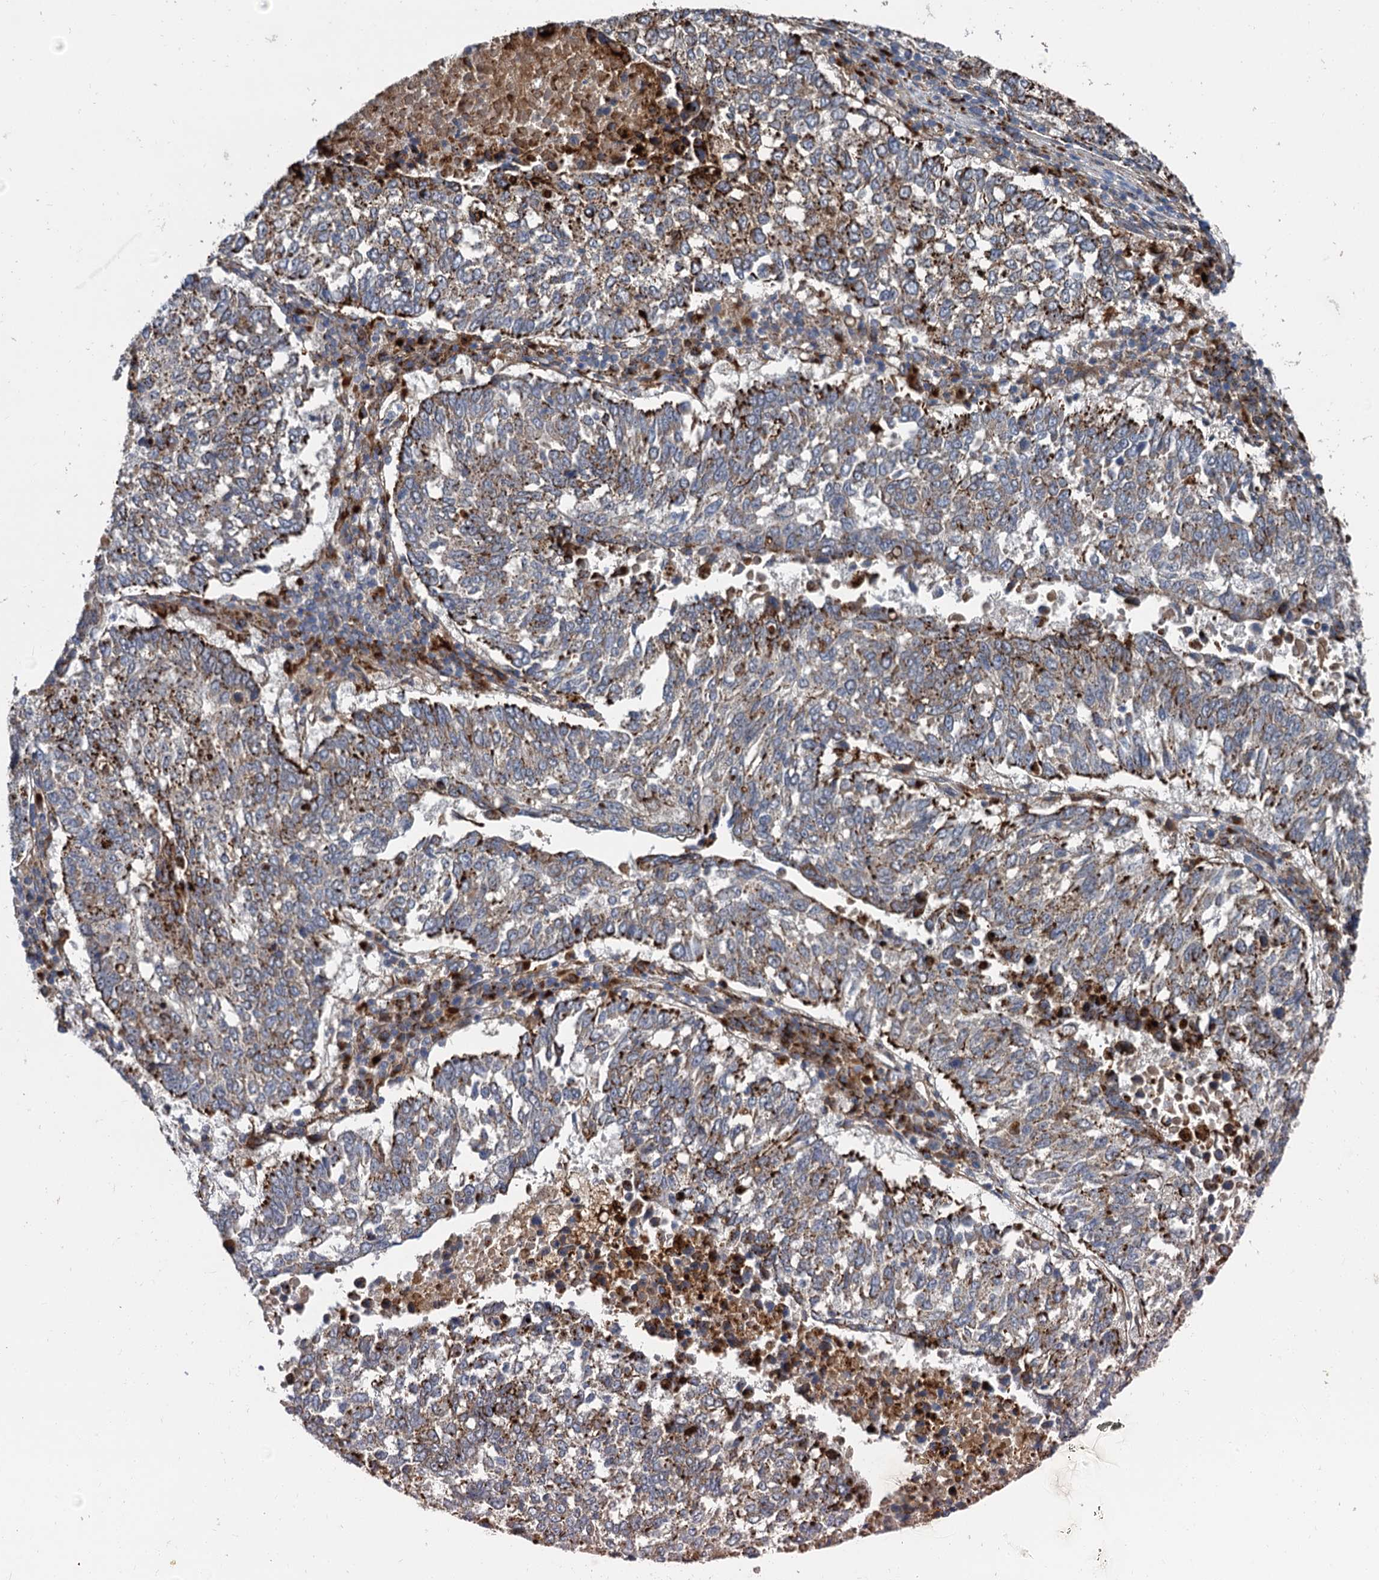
{"staining": {"intensity": "strong", "quantity": "25%-75%", "location": "cytoplasmic/membranous"}, "tissue": "lung cancer", "cell_type": "Tumor cells", "image_type": "cancer", "snomed": [{"axis": "morphology", "description": "Squamous cell carcinoma, NOS"}, {"axis": "topography", "description": "Lung"}], "caption": "Squamous cell carcinoma (lung) was stained to show a protein in brown. There is high levels of strong cytoplasmic/membranous positivity in approximately 25%-75% of tumor cells. (Brightfield microscopy of DAB IHC at high magnification).", "gene": "GBA1", "patient": {"sex": "male", "age": 73}}